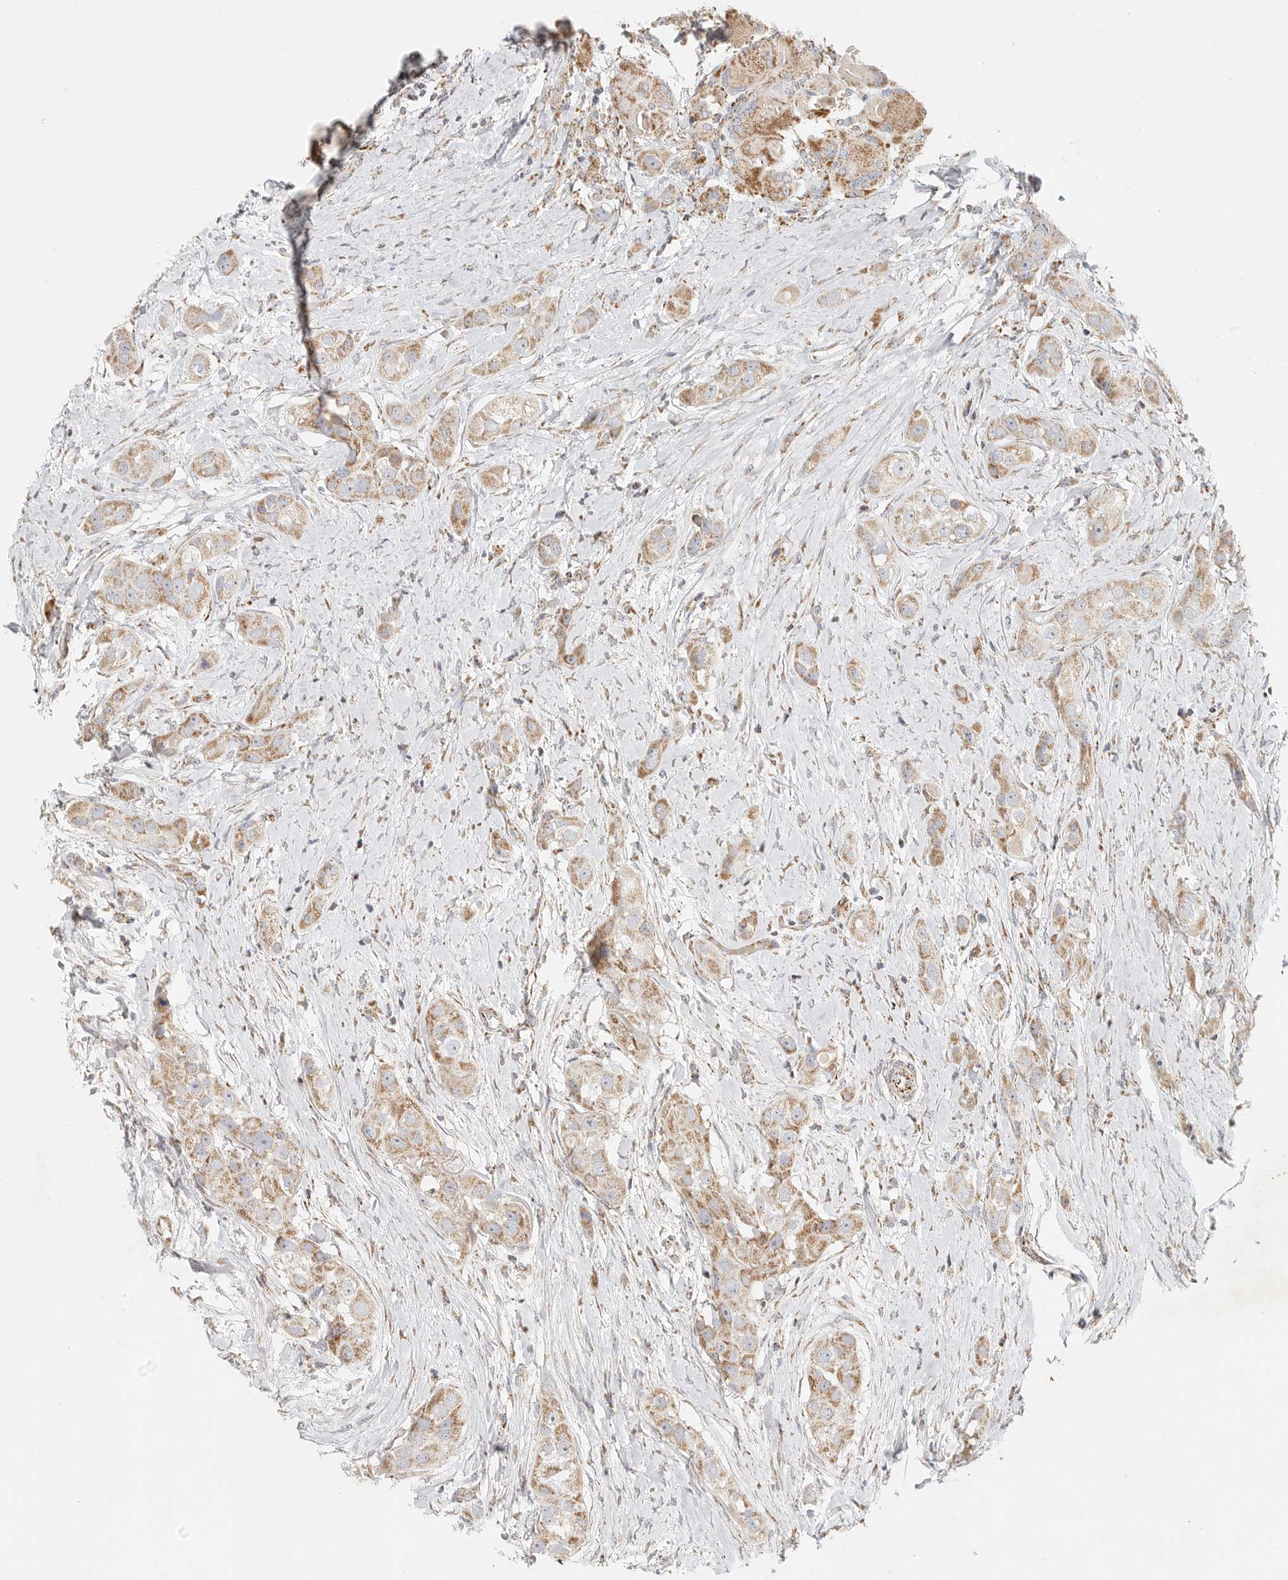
{"staining": {"intensity": "moderate", "quantity": ">75%", "location": "cytoplasmic/membranous"}, "tissue": "head and neck cancer", "cell_type": "Tumor cells", "image_type": "cancer", "snomed": [{"axis": "morphology", "description": "Normal tissue, NOS"}, {"axis": "morphology", "description": "Squamous cell carcinoma, NOS"}, {"axis": "topography", "description": "Skeletal muscle"}, {"axis": "topography", "description": "Head-Neck"}], "caption": "A brown stain labels moderate cytoplasmic/membranous expression of a protein in squamous cell carcinoma (head and neck) tumor cells.", "gene": "SLC25A26", "patient": {"sex": "male", "age": 51}}